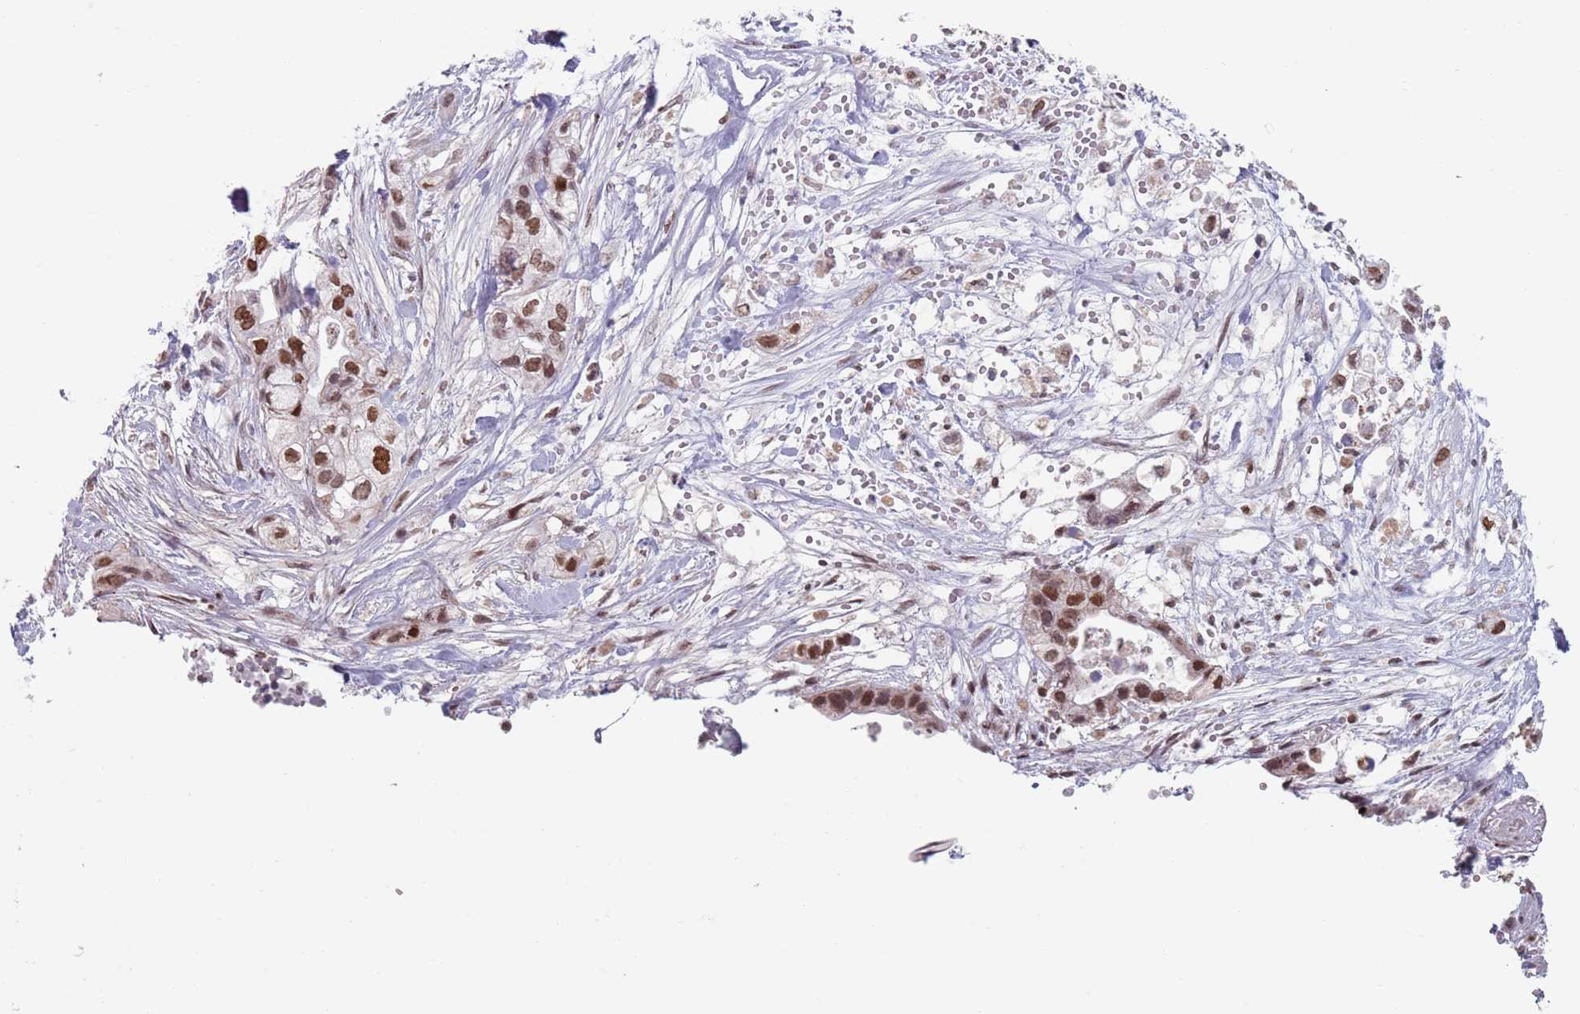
{"staining": {"intensity": "moderate", "quantity": ">75%", "location": "nuclear"}, "tissue": "pancreatic cancer", "cell_type": "Tumor cells", "image_type": "cancer", "snomed": [{"axis": "morphology", "description": "Adenocarcinoma, NOS"}, {"axis": "topography", "description": "Pancreas"}], "caption": "Protein analysis of pancreatic adenocarcinoma tissue exhibits moderate nuclear expression in approximately >75% of tumor cells.", "gene": "MFSD12", "patient": {"sex": "male", "age": 44}}